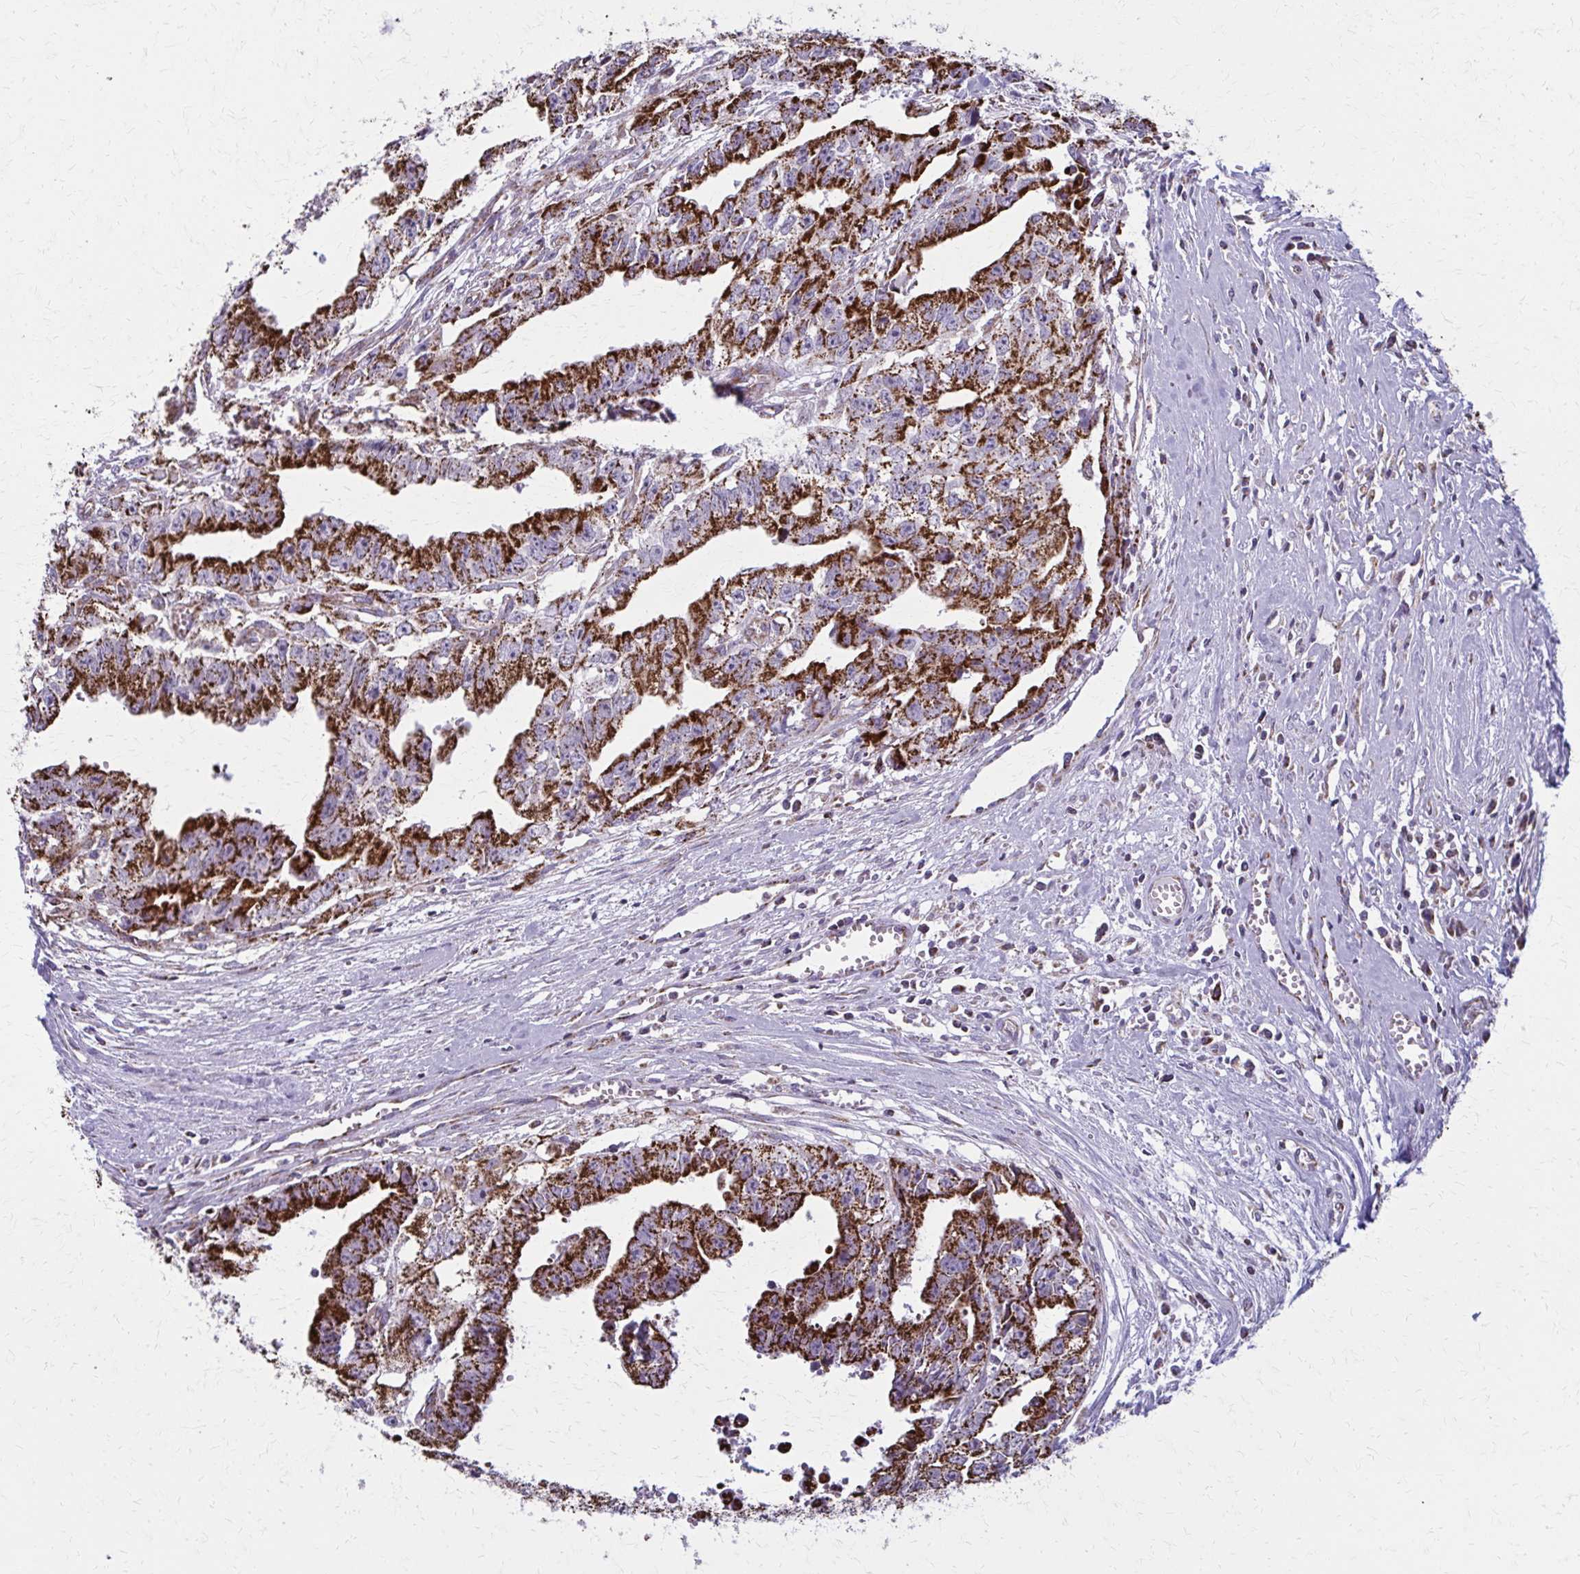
{"staining": {"intensity": "strong", "quantity": ">75%", "location": "cytoplasmic/membranous"}, "tissue": "testis cancer", "cell_type": "Tumor cells", "image_type": "cancer", "snomed": [{"axis": "morphology", "description": "Carcinoma, Embryonal, NOS"}, {"axis": "morphology", "description": "Teratoma, malignant, NOS"}, {"axis": "topography", "description": "Testis"}], "caption": "Immunohistochemical staining of human testis cancer (teratoma (malignant)) exhibits strong cytoplasmic/membranous protein expression in approximately >75% of tumor cells.", "gene": "TVP23A", "patient": {"sex": "male", "age": 24}}